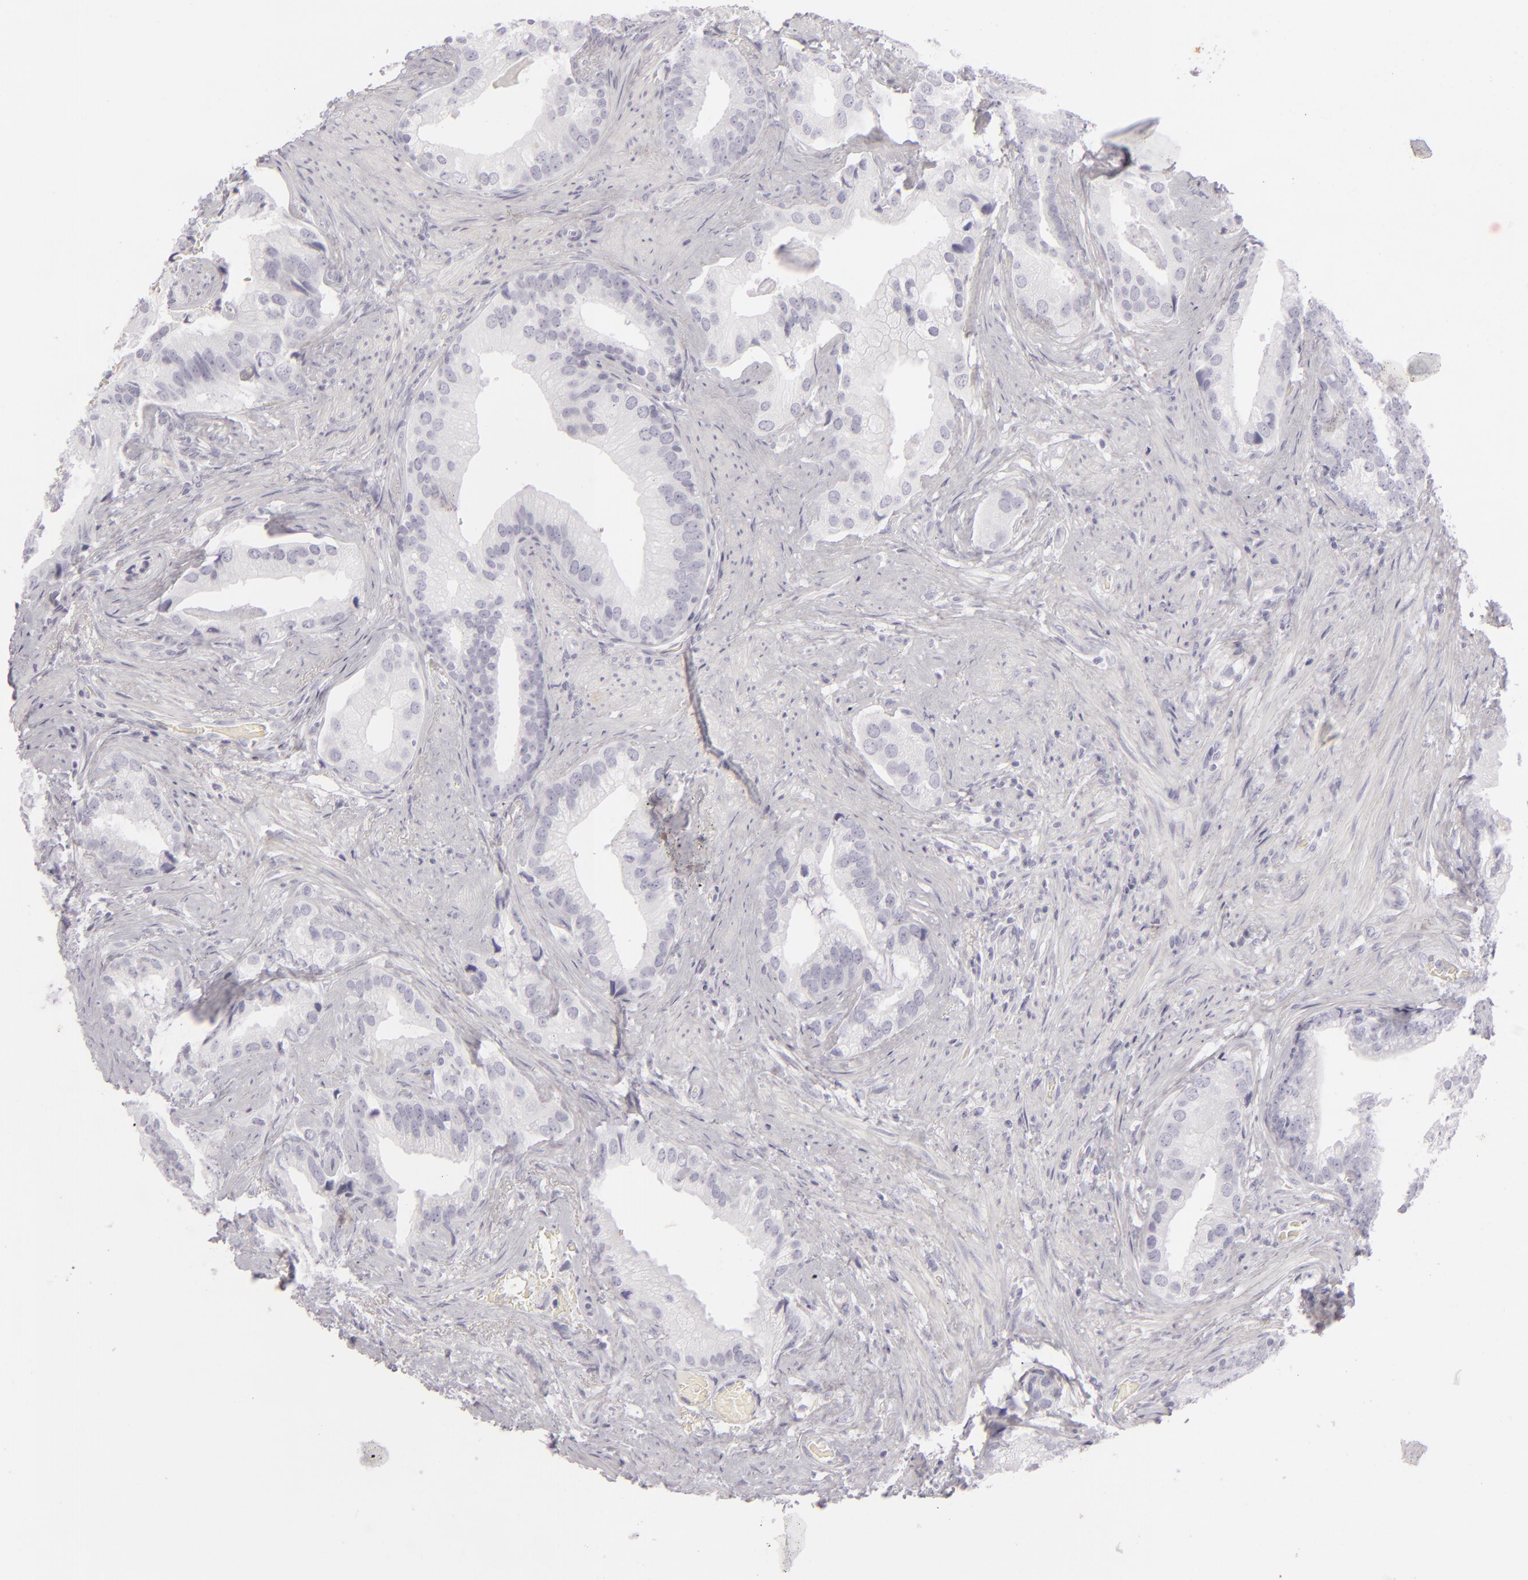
{"staining": {"intensity": "negative", "quantity": "none", "location": "none"}, "tissue": "prostate cancer", "cell_type": "Tumor cells", "image_type": "cancer", "snomed": [{"axis": "morphology", "description": "Adenocarcinoma, Low grade"}, {"axis": "topography", "description": "Prostate"}], "caption": "Tumor cells are negative for protein expression in human prostate cancer (low-grade adenocarcinoma).", "gene": "CDX2", "patient": {"sex": "male", "age": 71}}